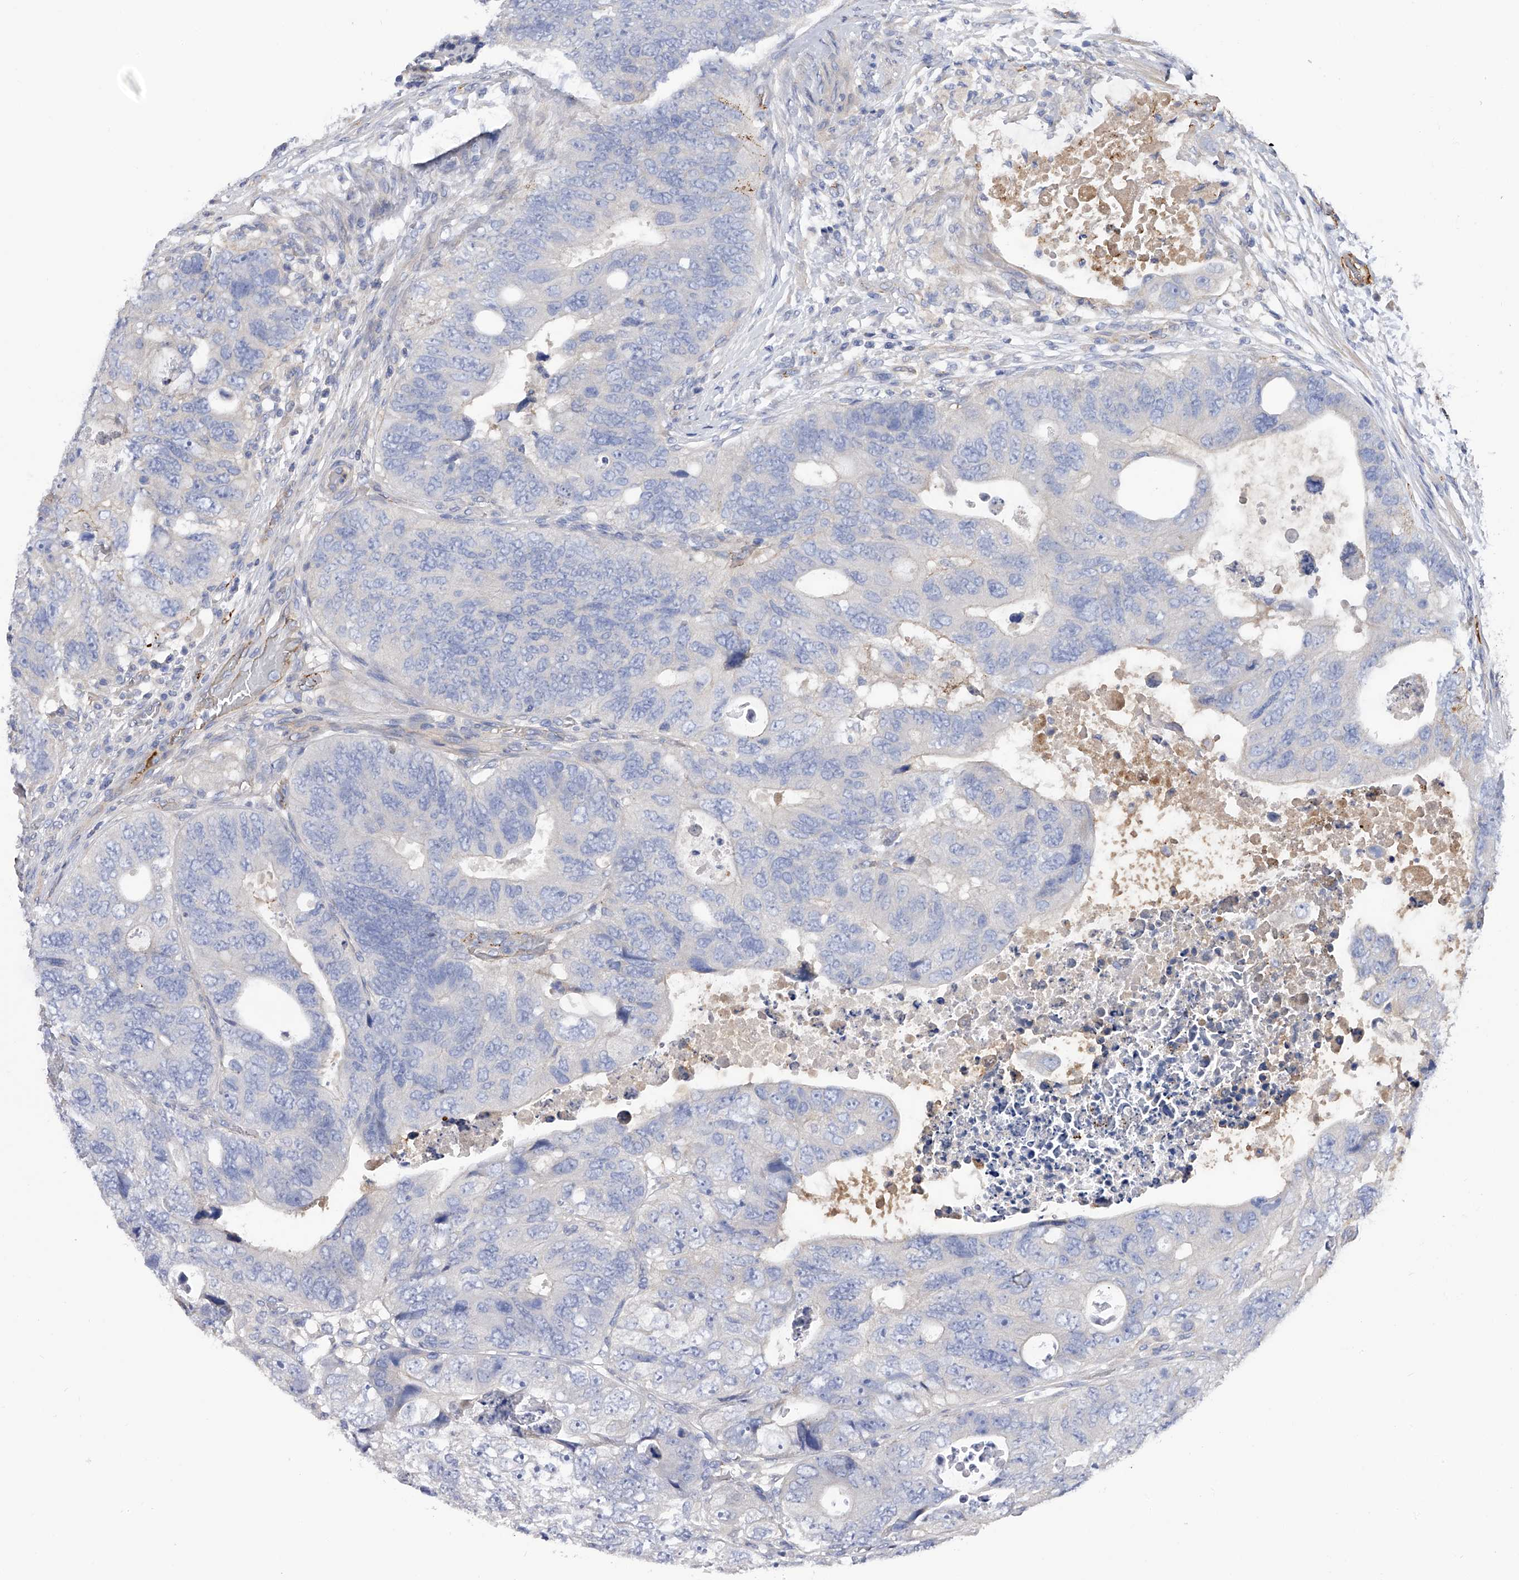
{"staining": {"intensity": "negative", "quantity": "none", "location": "none"}, "tissue": "colorectal cancer", "cell_type": "Tumor cells", "image_type": "cancer", "snomed": [{"axis": "morphology", "description": "Adenocarcinoma, NOS"}, {"axis": "topography", "description": "Rectum"}], "caption": "Human colorectal adenocarcinoma stained for a protein using immunohistochemistry displays no positivity in tumor cells.", "gene": "RWDD2A", "patient": {"sex": "male", "age": 59}}